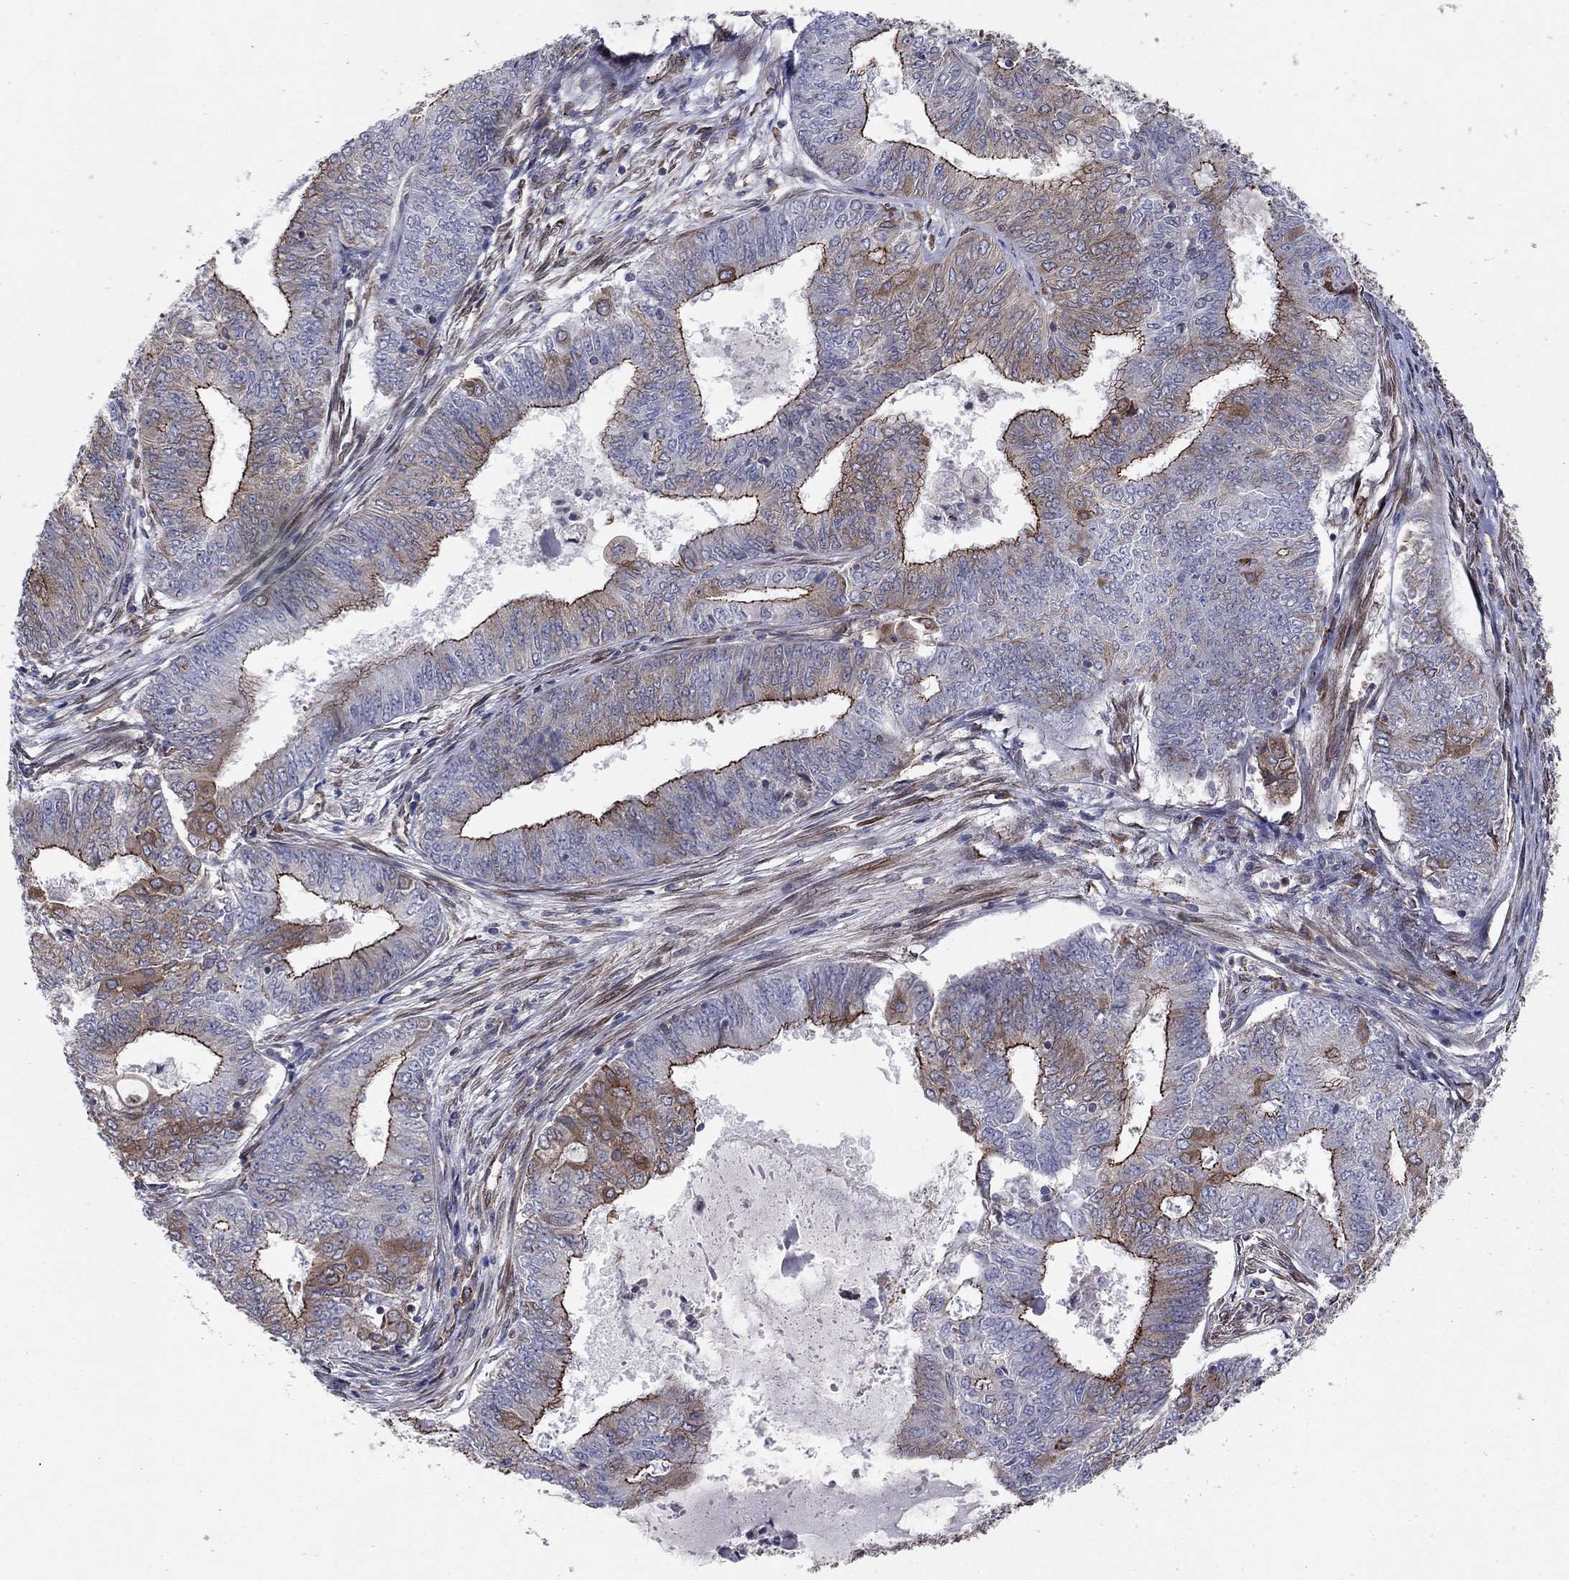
{"staining": {"intensity": "strong", "quantity": "<25%", "location": "cytoplasmic/membranous"}, "tissue": "endometrial cancer", "cell_type": "Tumor cells", "image_type": "cancer", "snomed": [{"axis": "morphology", "description": "Adenocarcinoma, NOS"}, {"axis": "topography", "description": "Endometrium"}], "caption": "Immunohistochemistry (IHC) histopathology image of neoplastic tissue: endometrial adenocarcinoma stained using immunohistochemistry (IHC) shows medium levels of strong protein expression localized specifically in the cytoplasmic/membranous of tumor cells, appearing as a cytoplasmic/membranous brown color.", "gene": "YIF1A", "patient": {"sex": "female", "age": 62}}